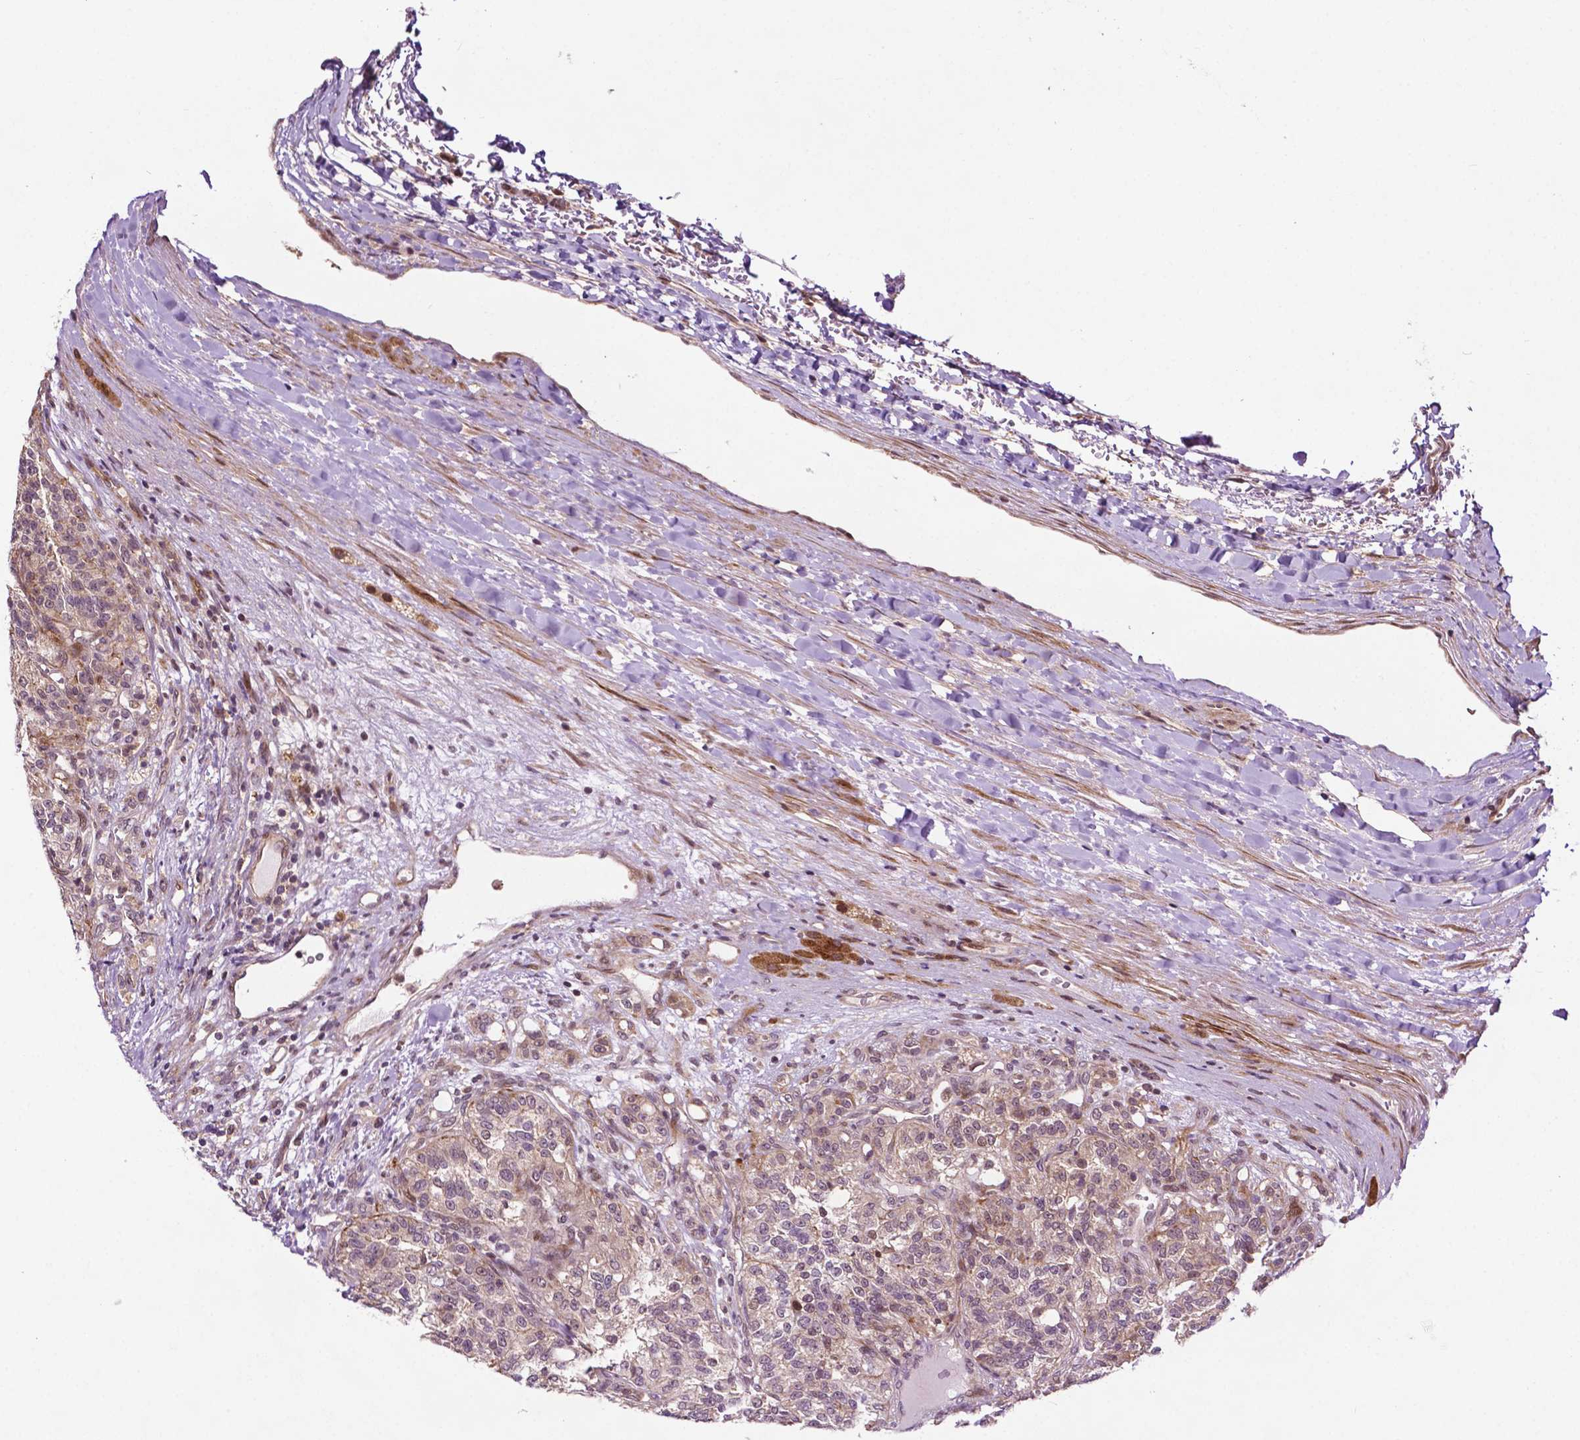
{"staining": {"intensity": "negative", "quantity": "none", "location": "none"}, "tissue": "renal cancer", "cell_type": "Tumor cells", "image_type": "cancer", "snomed": [{"axis": "morphology", "description": "Adenocarcinoma, NOS"}, {"axis": "topography", "description": "Kidney"}], "caption": "This micrograph is of renal cancer (adenocarcinoma) stained with immunohistochemistry (IHC) to label a protein in brown with the nuclei are counter-stained blue. There is no expression in tumor cells.", "gene": "TMX2", "patient": {"sex": "female", "age": 63}}